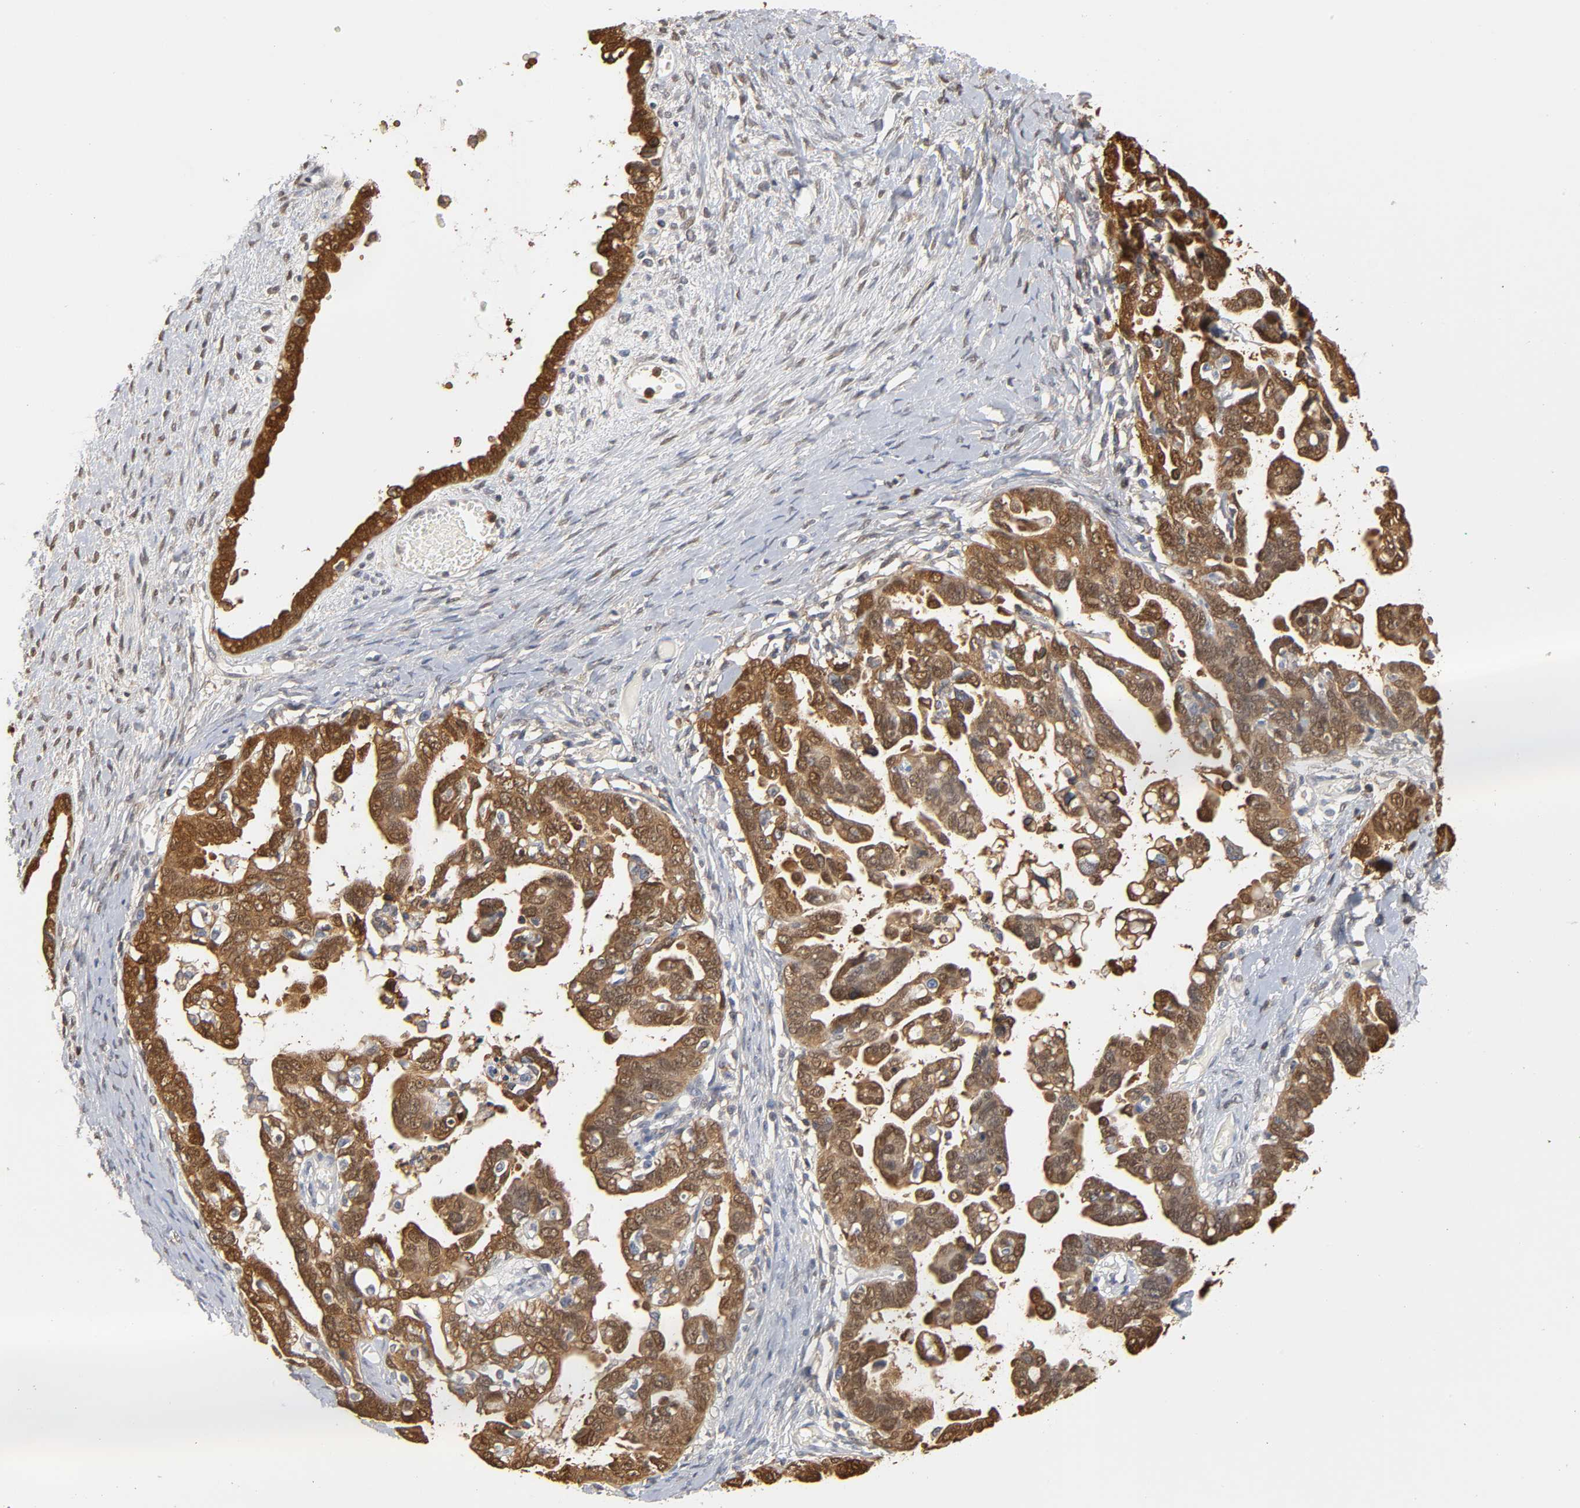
{"staining": {"intensity": "moderate", "quantity": ">75%", "location": "cytoplasmic/membranous,nuclear"}, "tissue": "ovarian cancer", "cell_type": "Tumor cells", "image_type": "cancer", "snomed": [{"axis": "morphology", "description": "Cystadenocarcinoma, serous, NOS"}, {"axis": "topography", "description": "Ovary"}], "caption": "Moderate cytoplasmic/membranous and nuclear protein expression is appreciated in about >75% of tumor cells in ovarian serous cystadenocarcinoma. (DAB (3,3'-diaminobenzidine) IHC with brightfield microscopy, high magnification).", "gene": "ANXA11", "patient": {"sex": "female", "age": 69}}